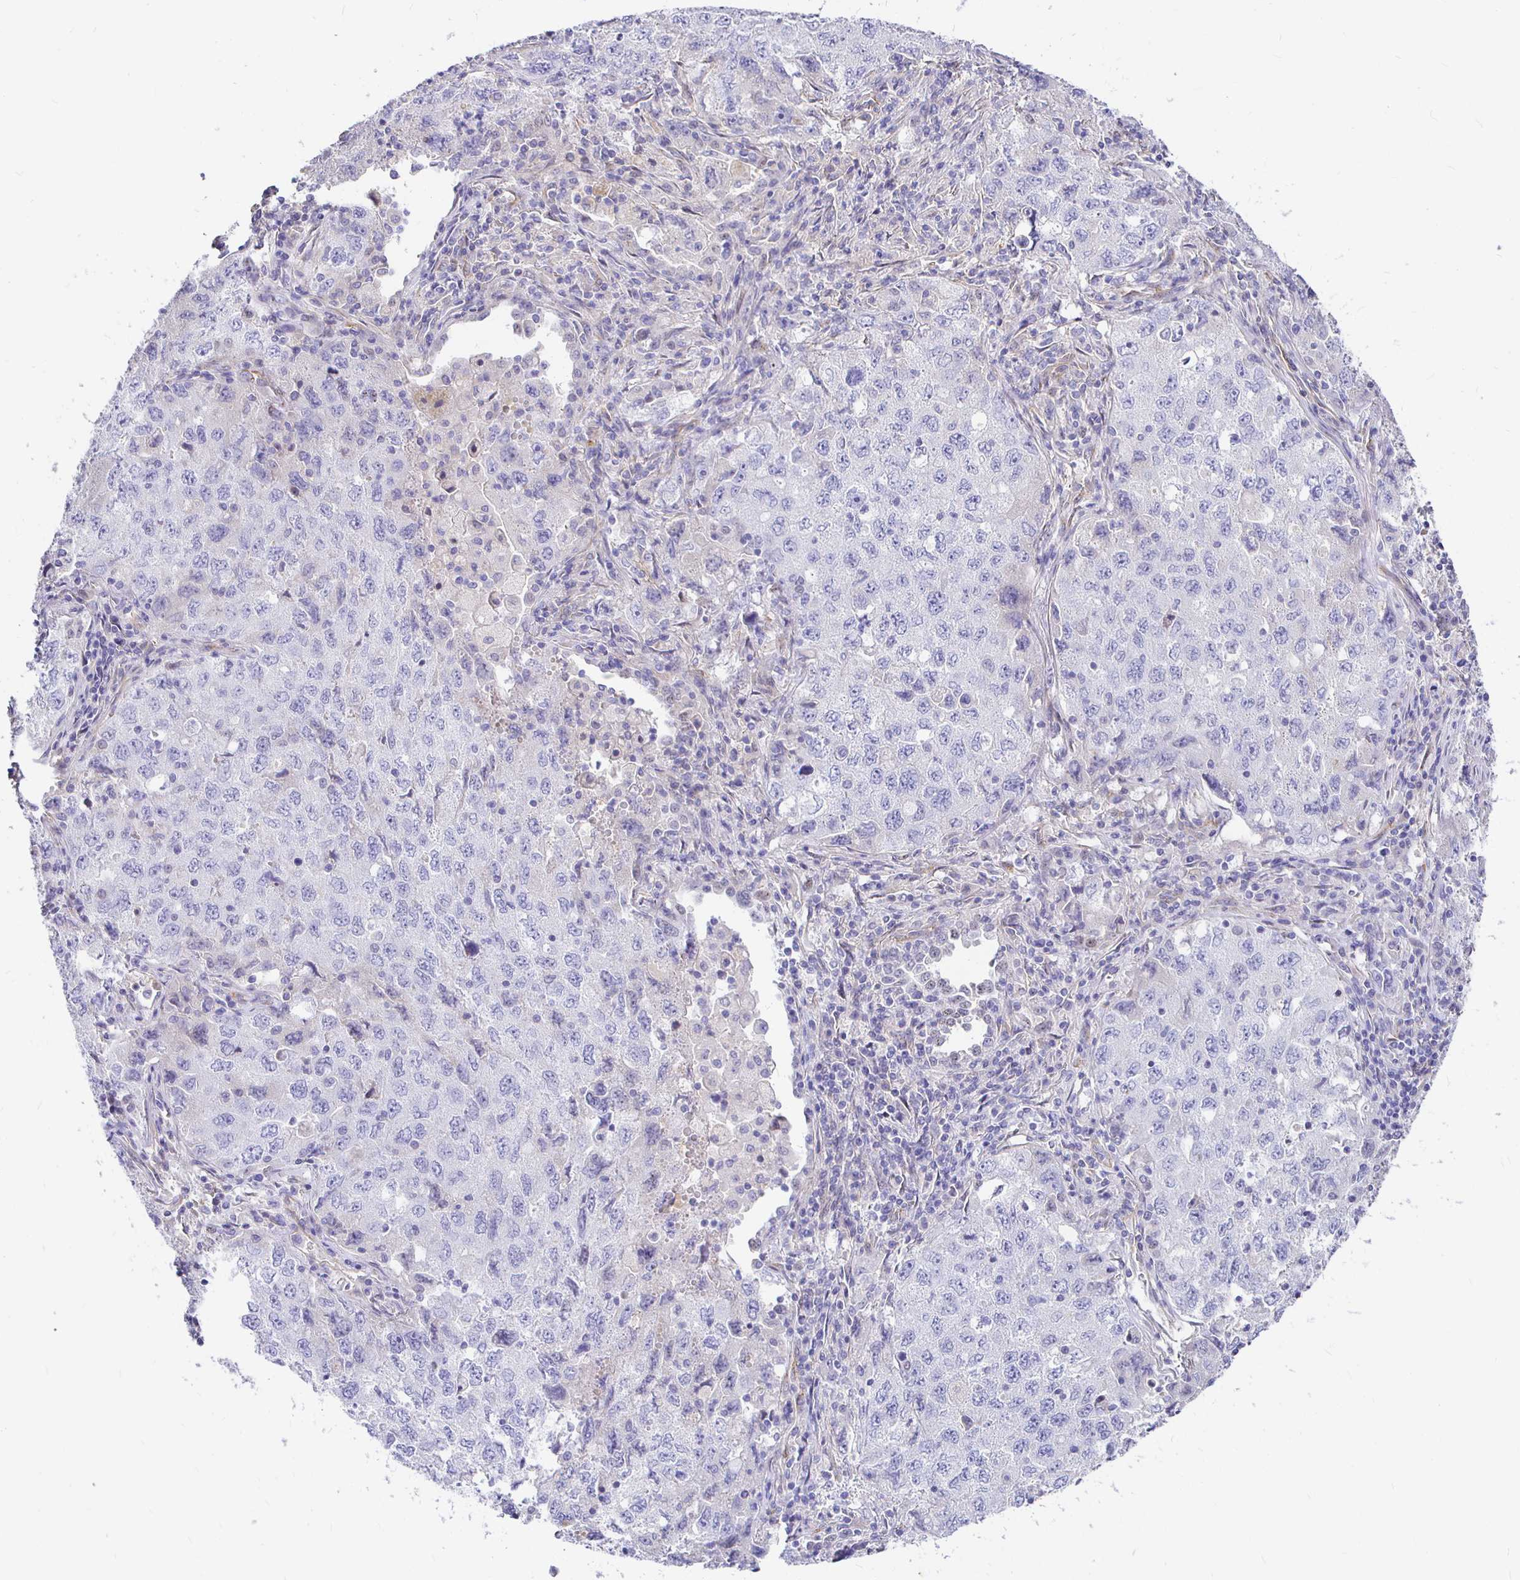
{"staining": {"intensity": "negative", "quantity": "none", "location": "none"}, "tissue": "lung cancer", "cell_type": "Tumor cells", "image_type": "cancer", "snomed": [{"axis": "morphology", "description": "Adenocarcinoma, NOS"}, {"axis": "topography", "description": "Lung"}], "caption": "This is a histopathology image of immunohistochemistry staining of lung cancer (adenocarcinoma), which shows no positivity in tumor cells.", "gene": "PALM2AKAP2", "patient": {"sex": "female", "age": 57}}